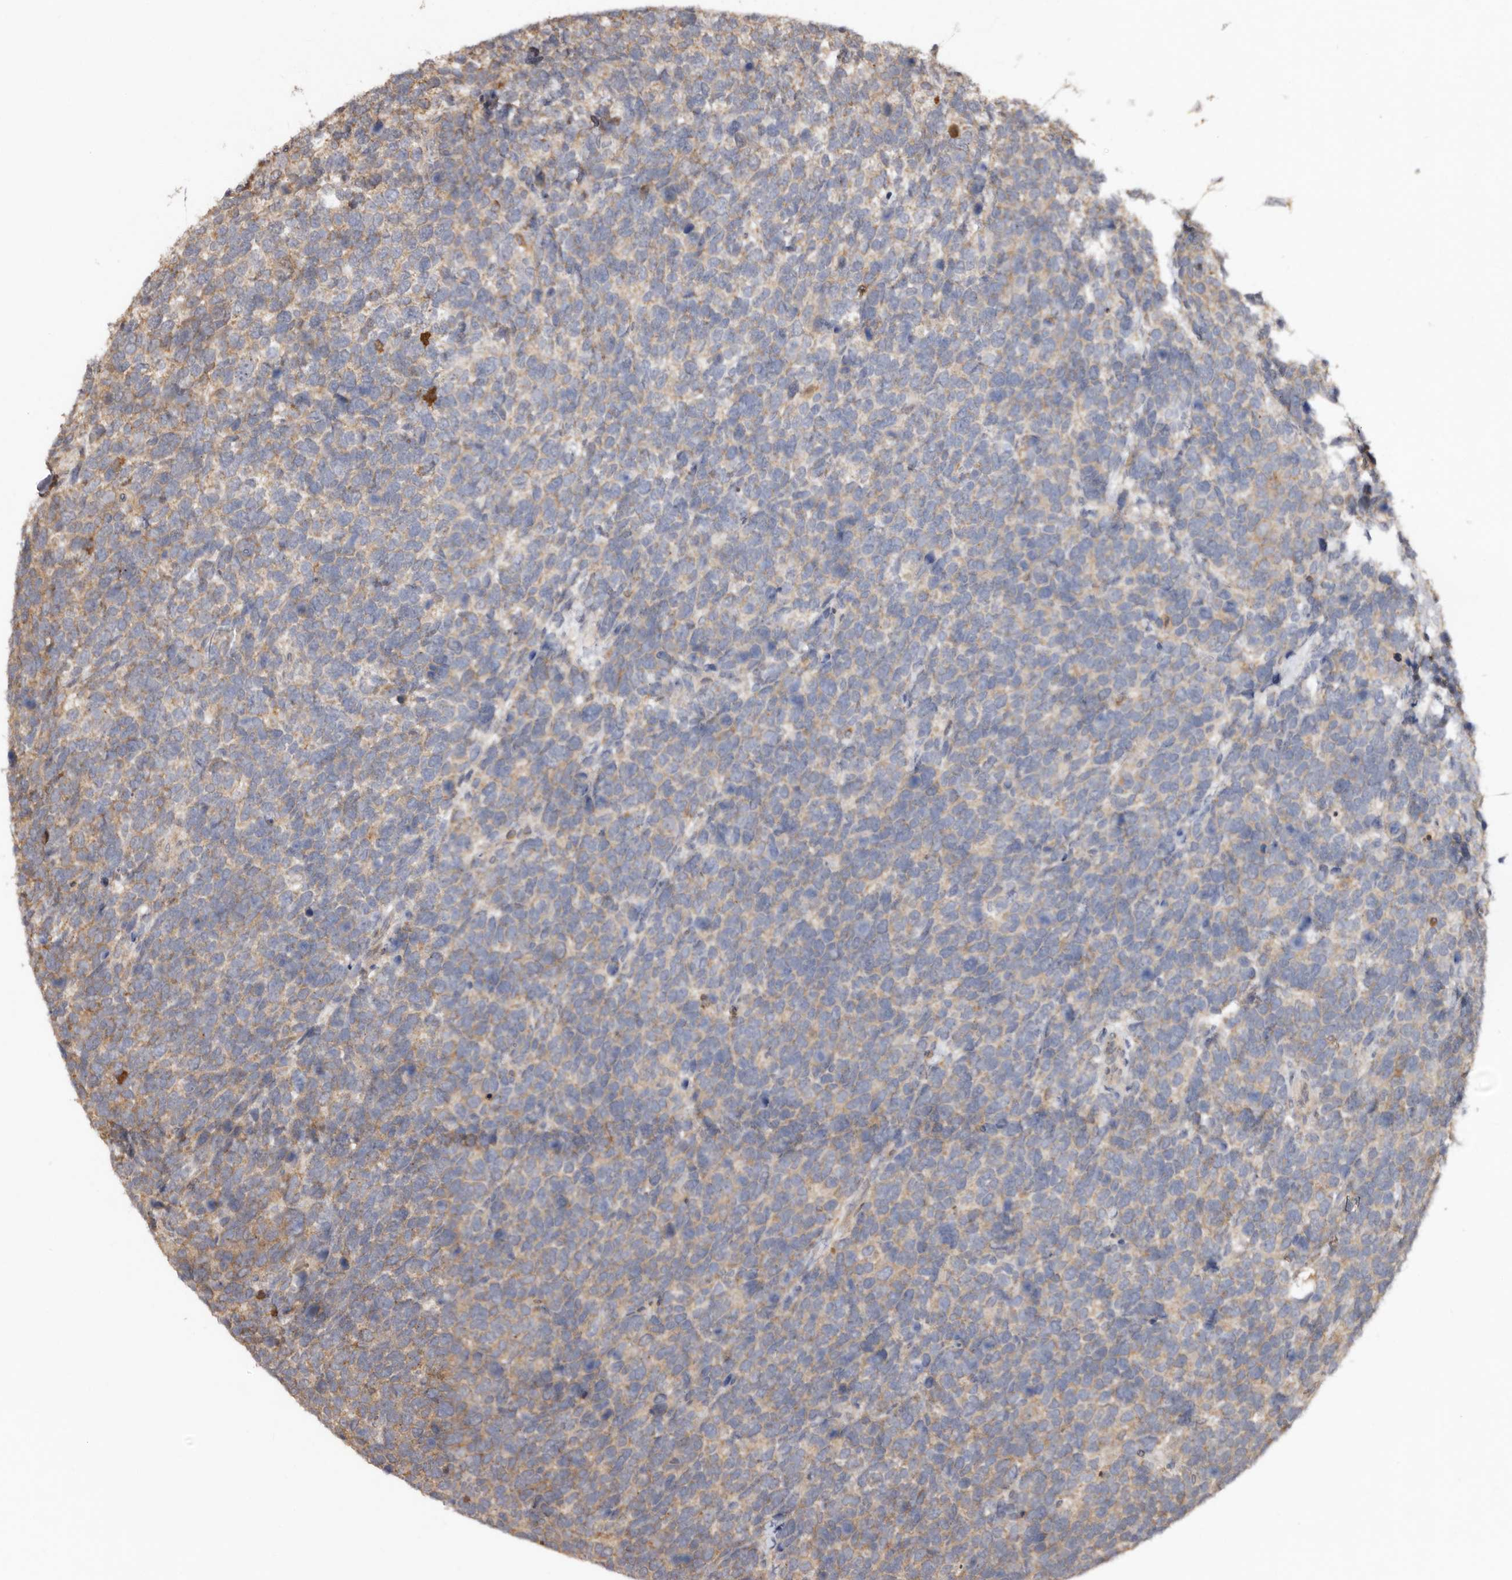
{"staining": {"intensity": "weak", "quantity": ">75%", "location": "cytoplasmic/membranous"}, "tissue": "urothelial cancer", "cell_type": "Tumor cells", "image_type": "cancer", "snomed": [{"axis": "morphology", "description": "Urothelial carcinoma, High grade"}, {"axis": "topography", "description": "Urinary bladder"}], "caption": "Immunohistochemical staining of human urothelial carcinoma (high-grade) demonstrates weak cytoplasmic/membranous protein expression in about >75% of tumor cells.", "gene": "RSPO2", "patient": {"sex": "female", "age": 82}}